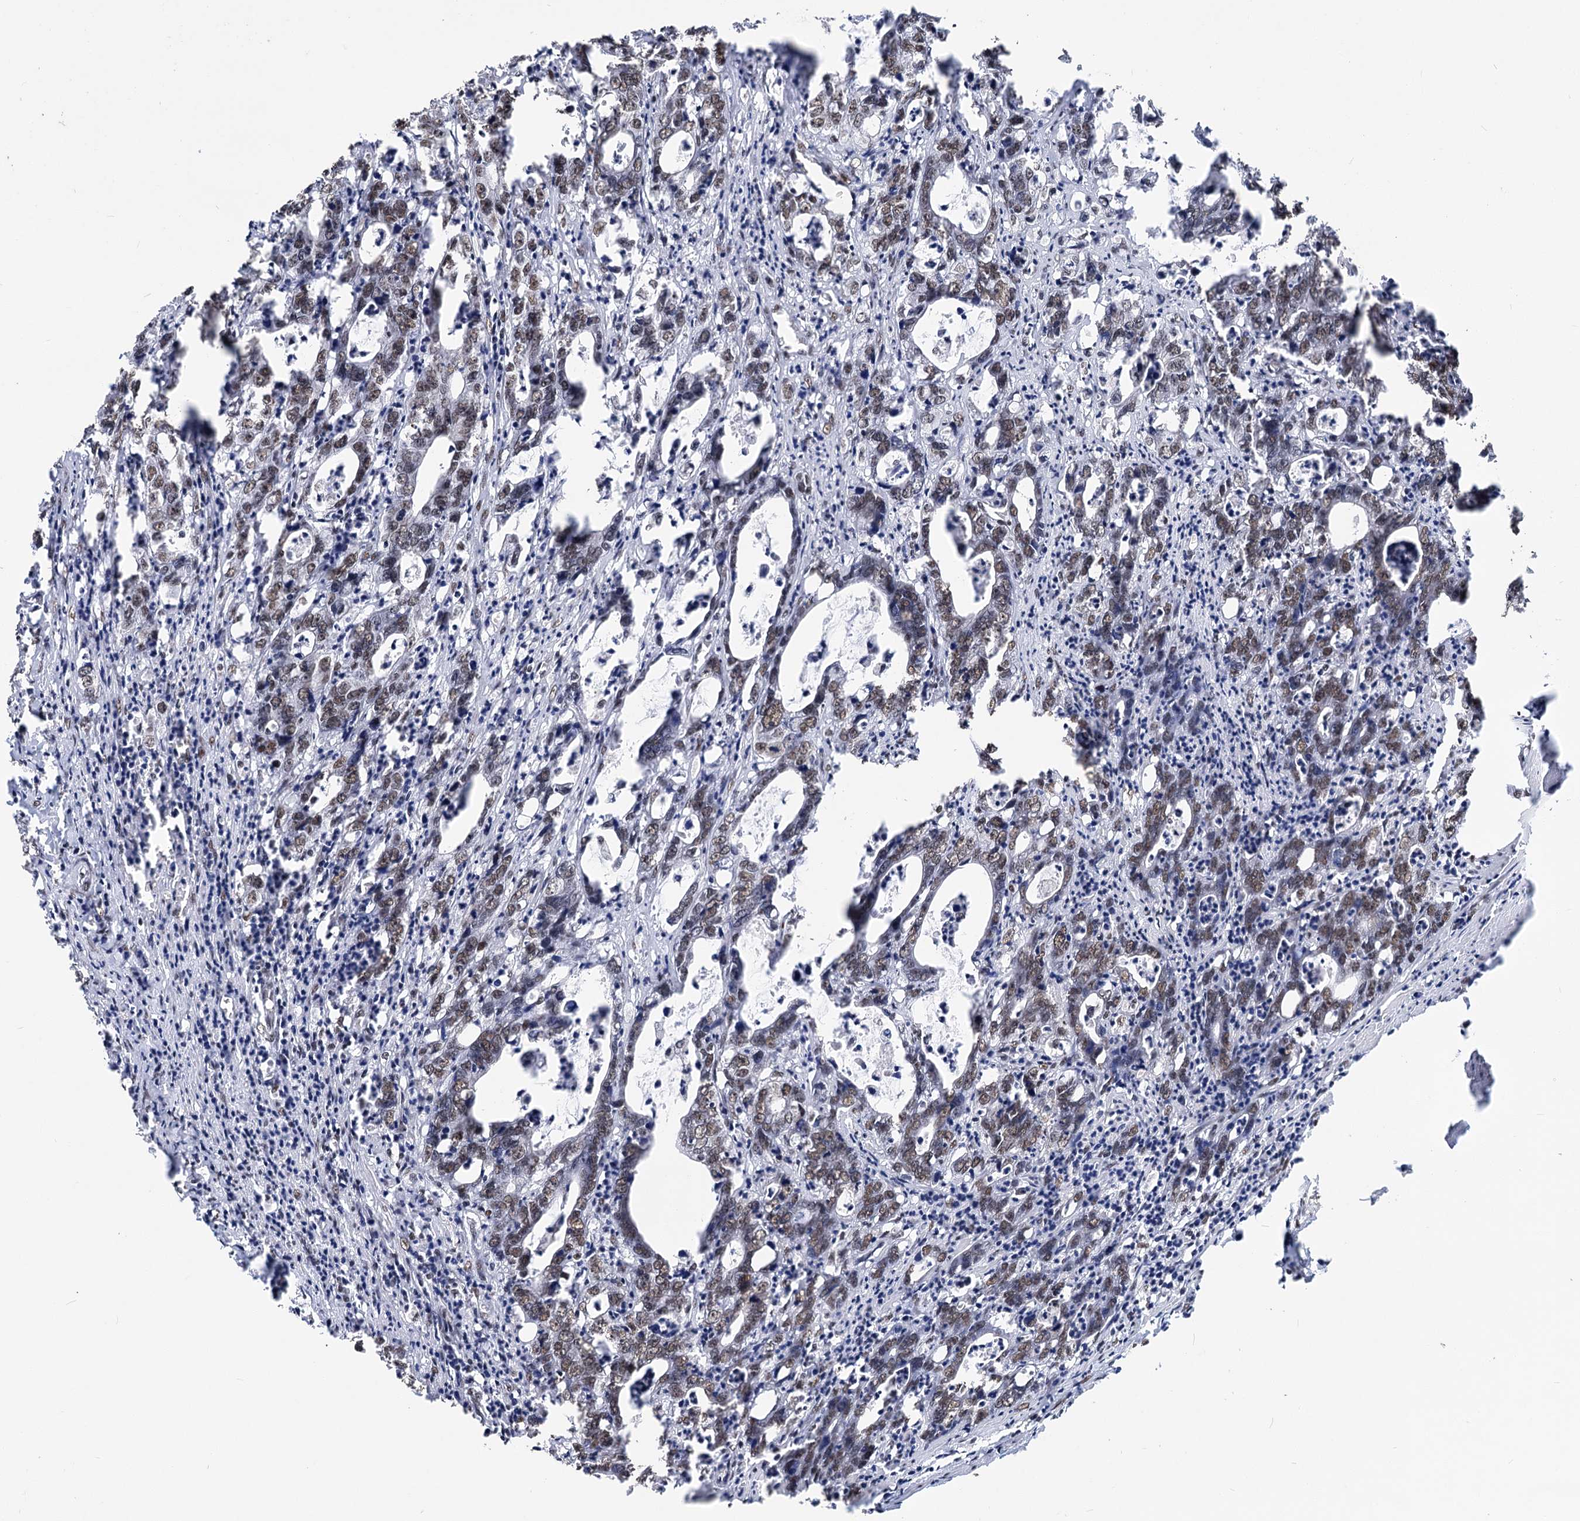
{"staining": {"intensity": "moderate", "quantity": "25%-75%", "location": "nuclear"}, "tissue": "colorectal cancer", "cell_type": "Tumor cells", "image_type": "cancer", "snomed": [{"axis": "morphology", "description": "Adenocarcinoma, NOS"}, {"axis": "topography", "description": "Colon"}], "caption": "This photomicrograph shows immunohistochemistry (IHC) staining of human colorectal cancer, with medium moderate nuclear staining in approximately 25%-75% of tumor cells.", "gene": "MAML1", "patient": {"sex": "female", "age": 75}}